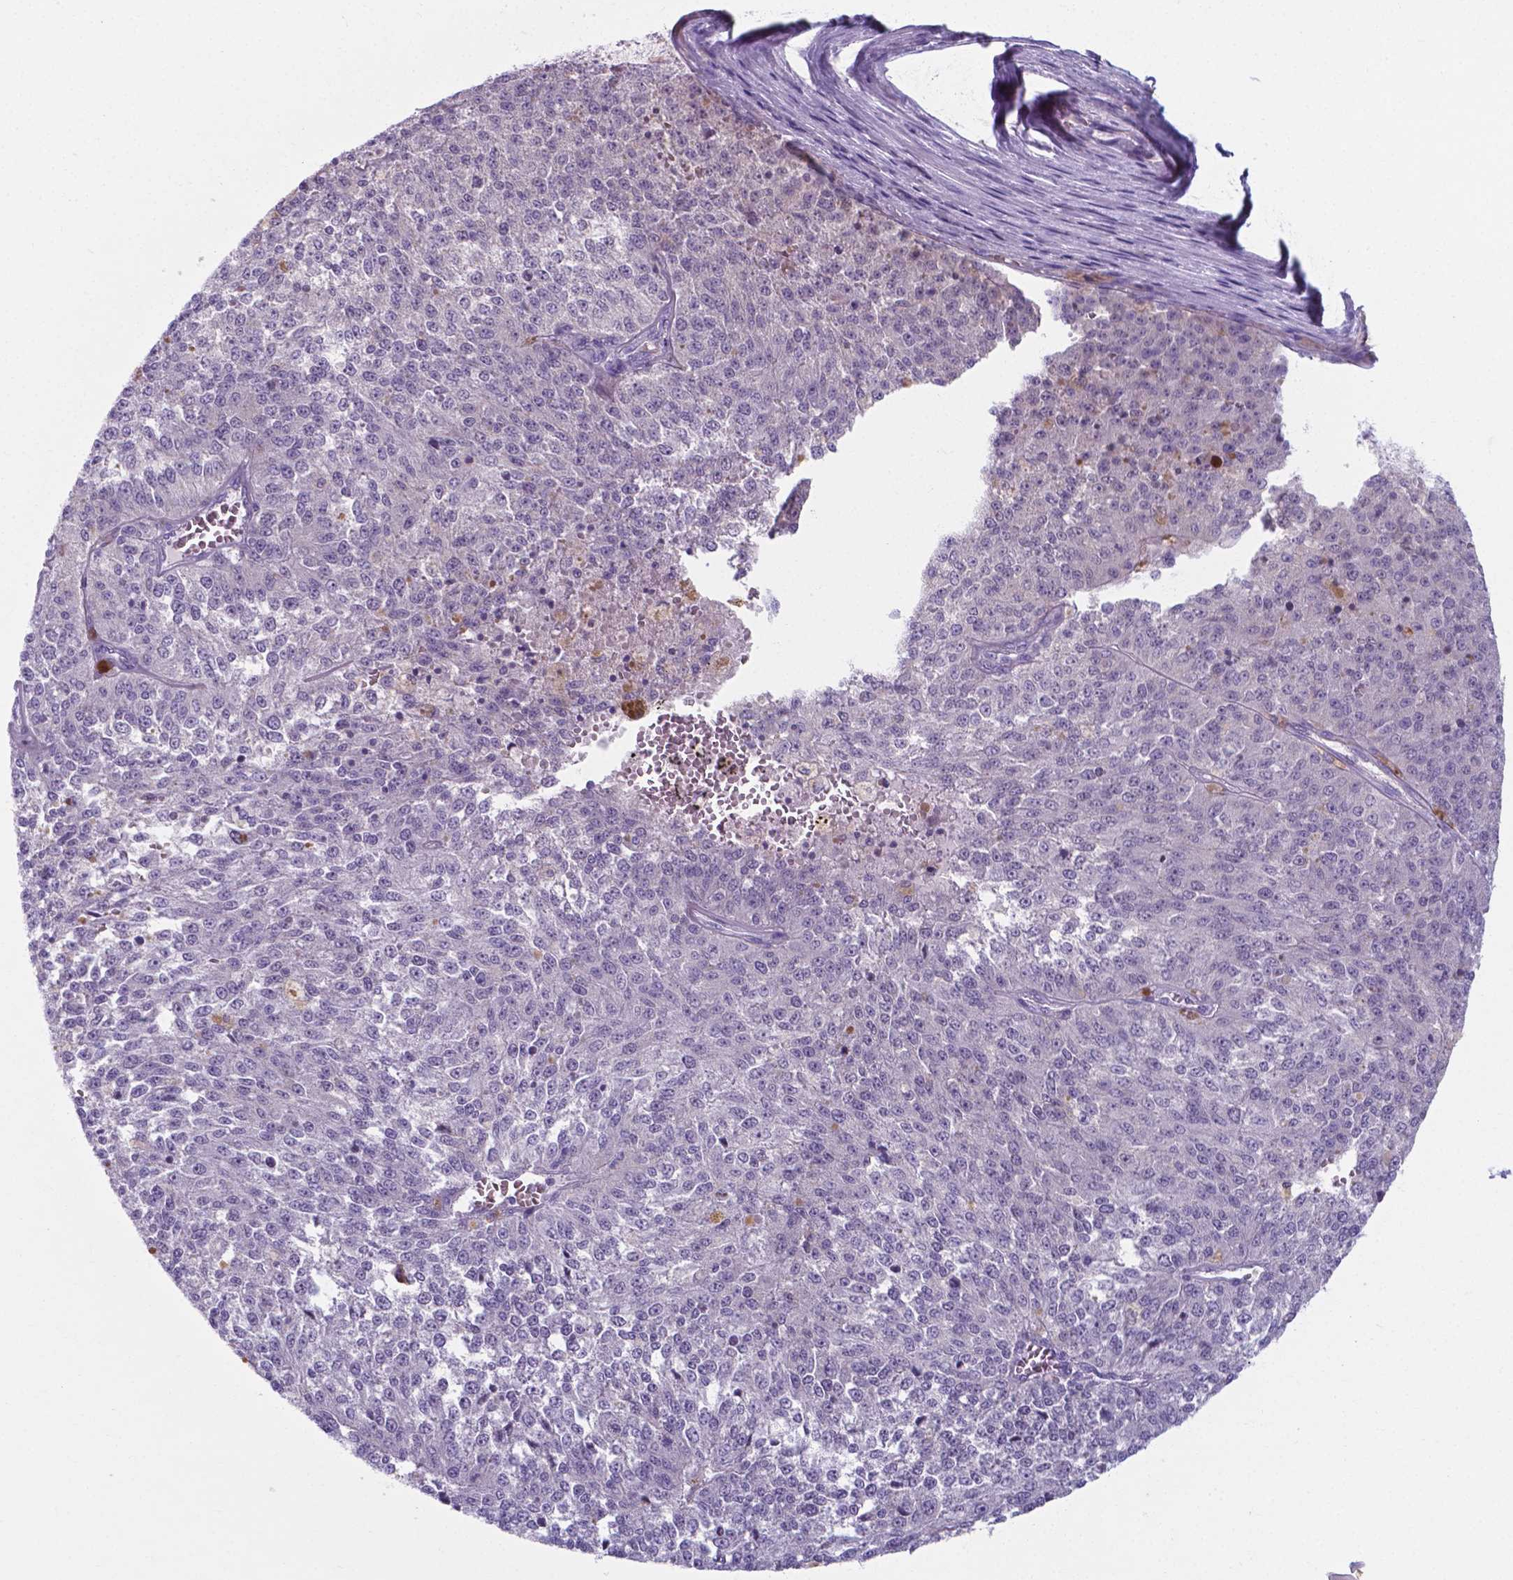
{"staining": {"intensity": "weak", "quantity": "<25%", "location": "nuclear"}, "tissue": "melanoma", "cell_type": "Tumor cells", "image_type": "cancer", "snomed": [{"axis": "morphology", "description": "Malignant melanoma, Metastatic site"}, {"axis": "topography", "description": "Lymph node"}], "caption": "IHC of melanoma displays no expression in tumor cells.", "gene": "AP5B1", "patient": {"sex": "female", "age": 64}}